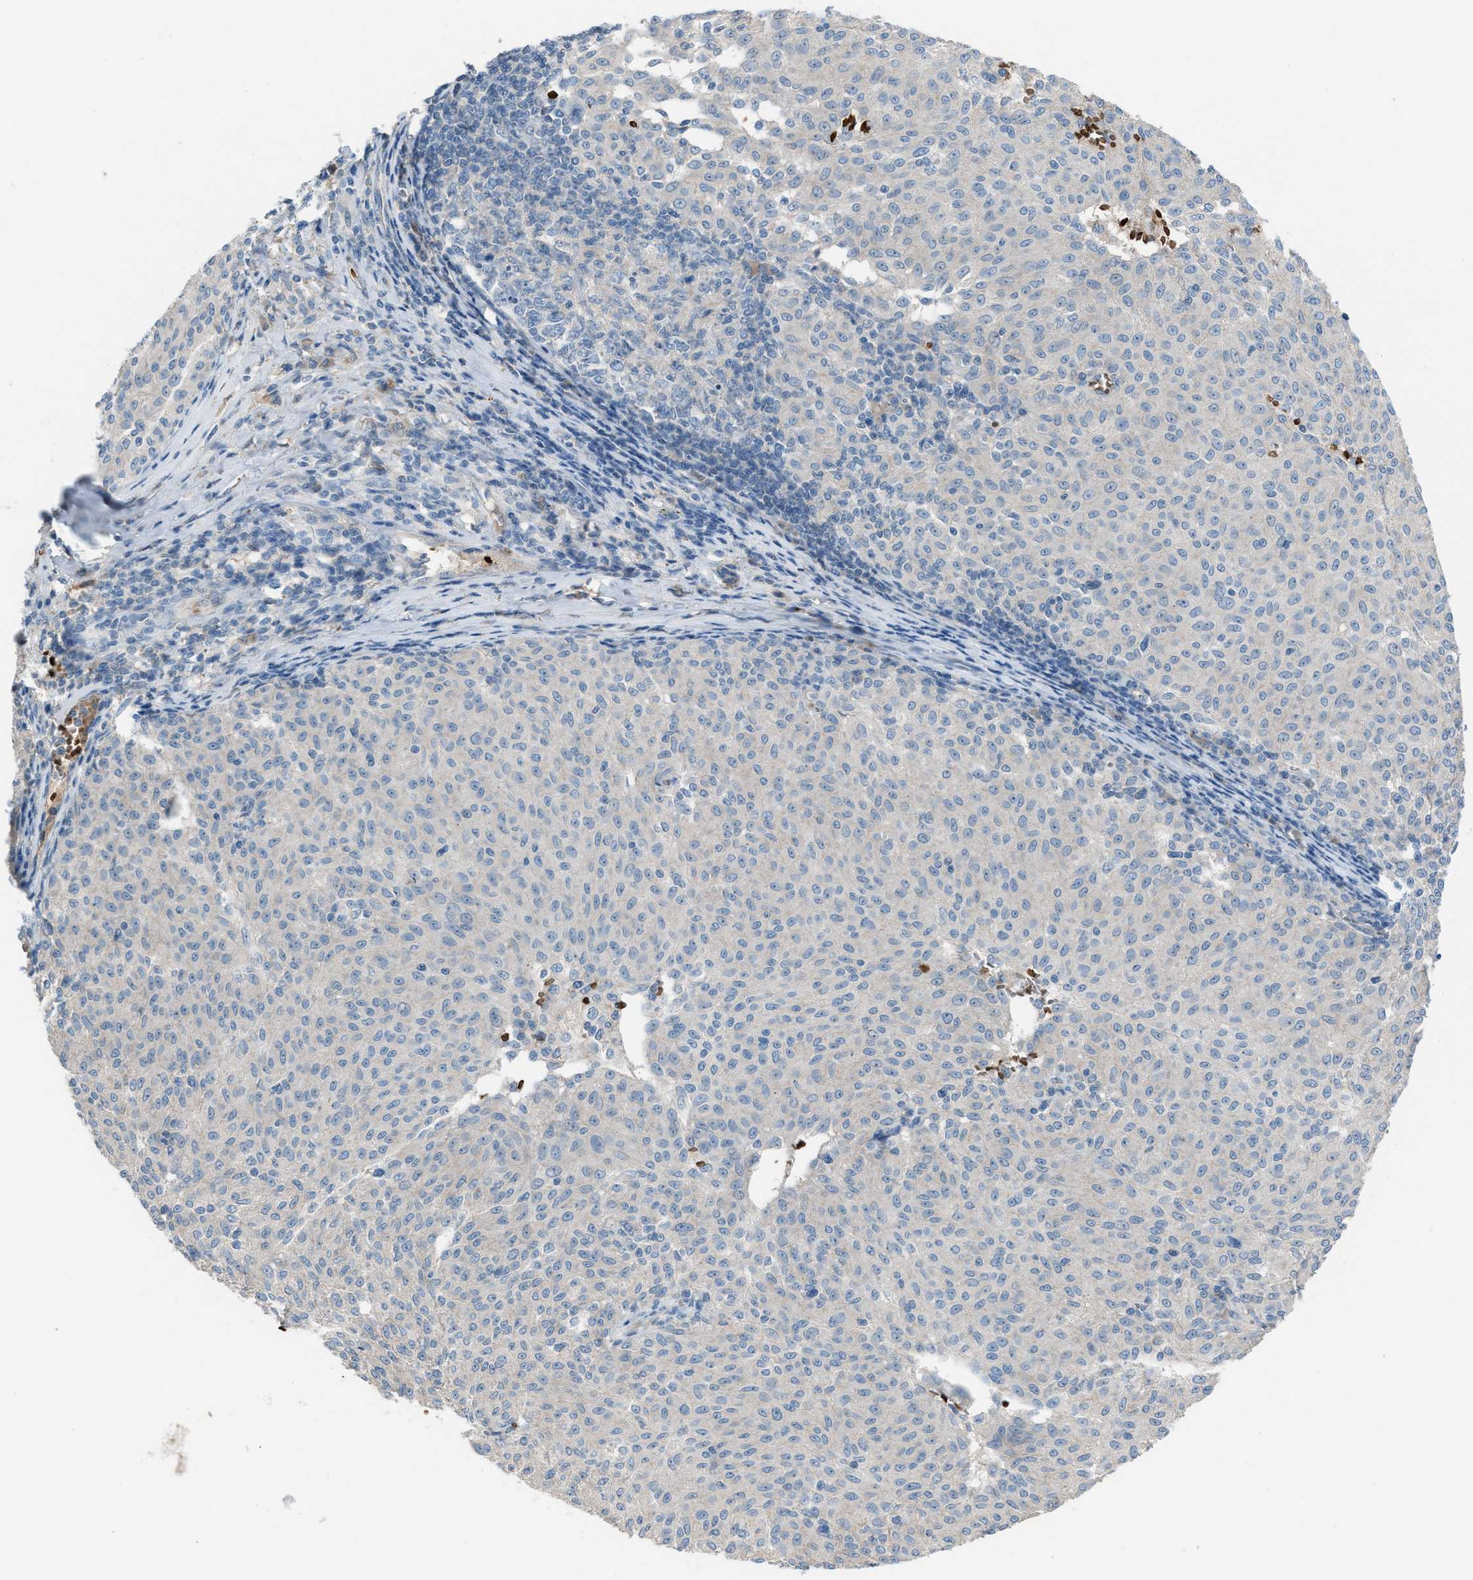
{"staining": {"intensity": "negative", "quantity": "none", "location": "none"}, "tissue": "melanoma", "cell_type": "Tumor cells", "image_type": "cancer", "snomed": [{"axis": "morphology", "description": "Malignant melanoma, NOS"}, {"axis": "topography", "description": "Skin"}], "caption": "Photomicrograph shows no significant protein staining in tumor cells of malignant melanoma. (DAB (3,3'-diaminobenzidine) IHC with hematoxylin counter stain).", "gene": "CFAP77", "patient": {"sex": "female", "age": 72}}